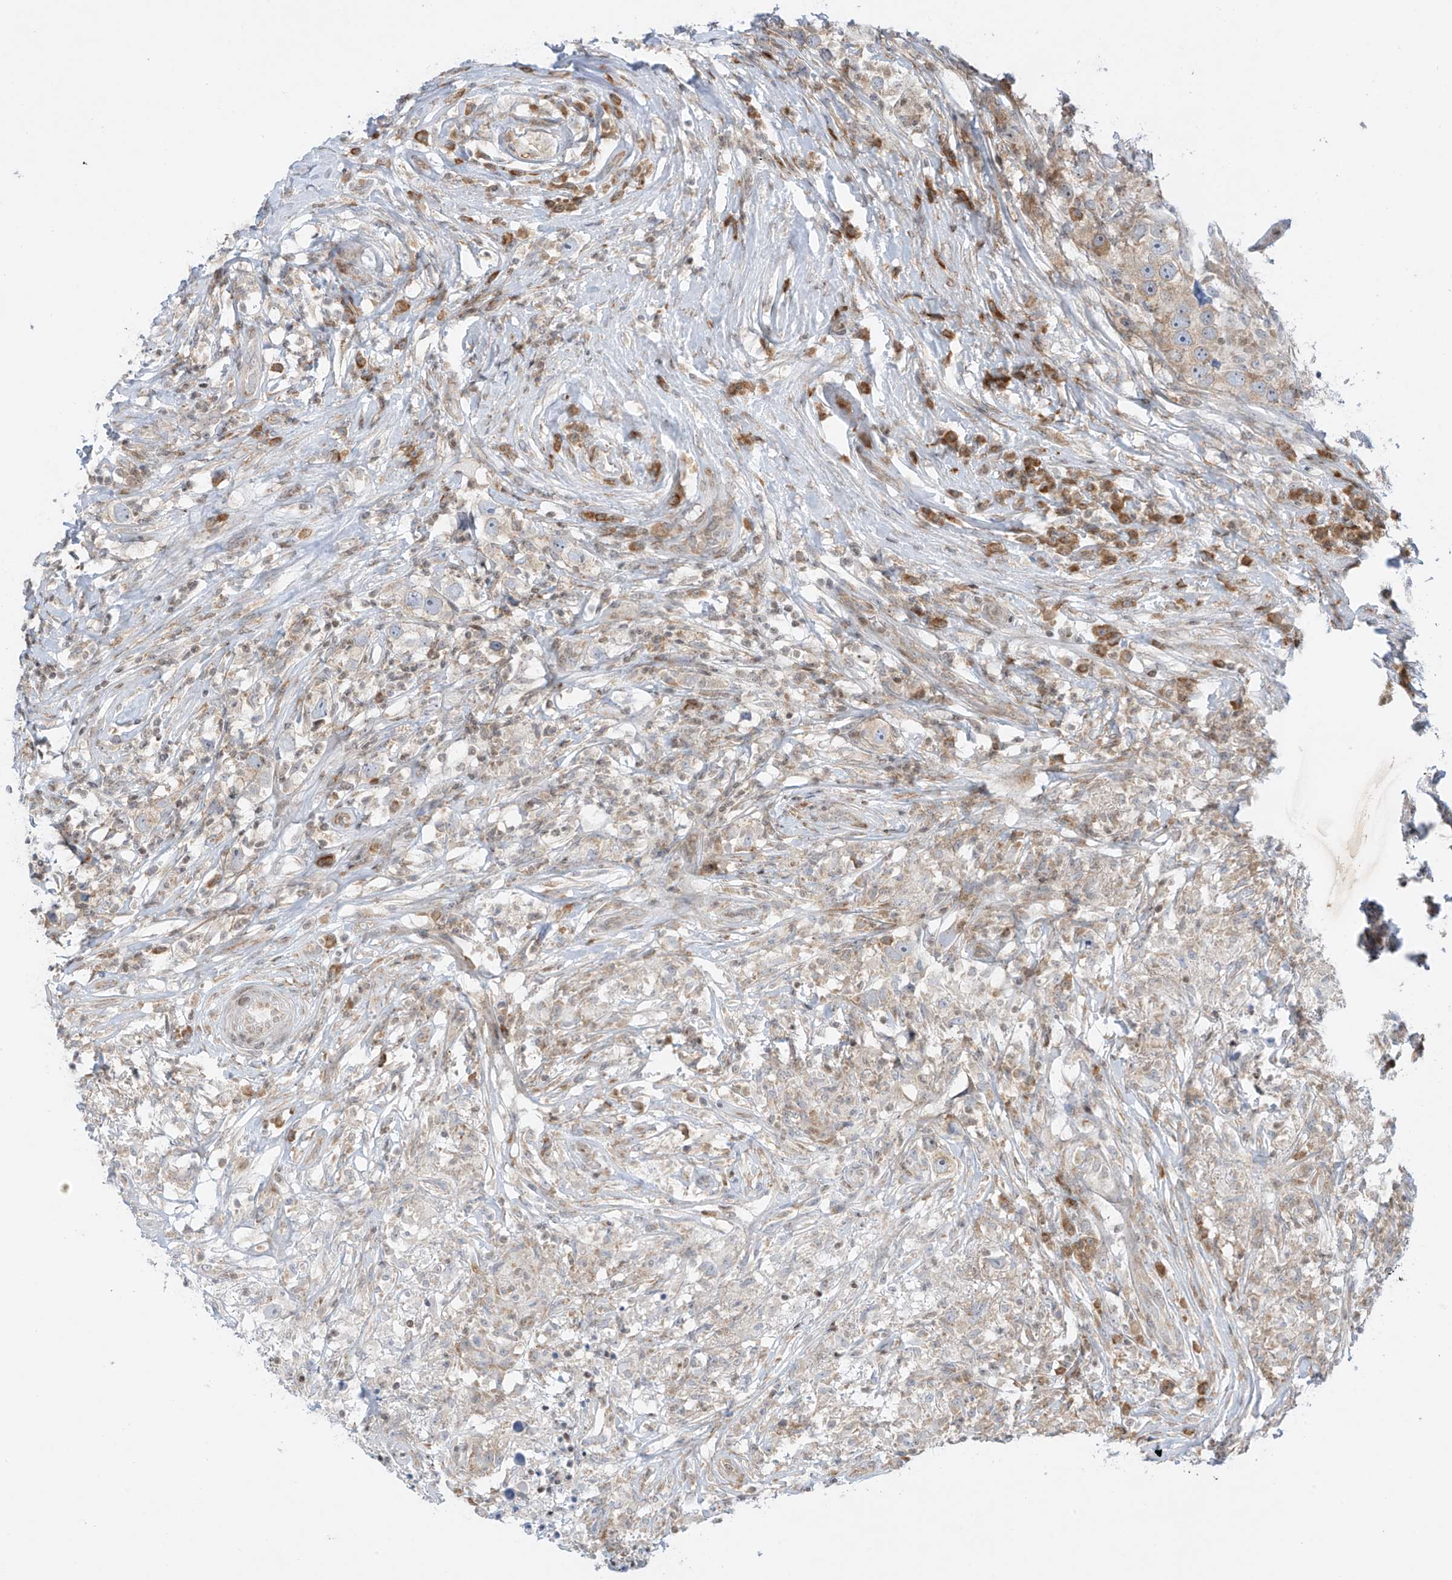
{"staining": {"intensity": "weak", "quantity": "<25%", "location": "cytoplasmic/membranous"}, "tissue": "testis cancer", "cell_type": "Tumor cells", "image_type": "cancer", "snomed": [{"axis": "morphology", "description": "Seminoma, NOS"}, {"axis": "topography", "description": "Testis"}], "caption": "Tumor cells are negative for brown protein staining in seminoma (testis).", "gene": "EDF1", "patient": {"sex": "male", "age": 49}}